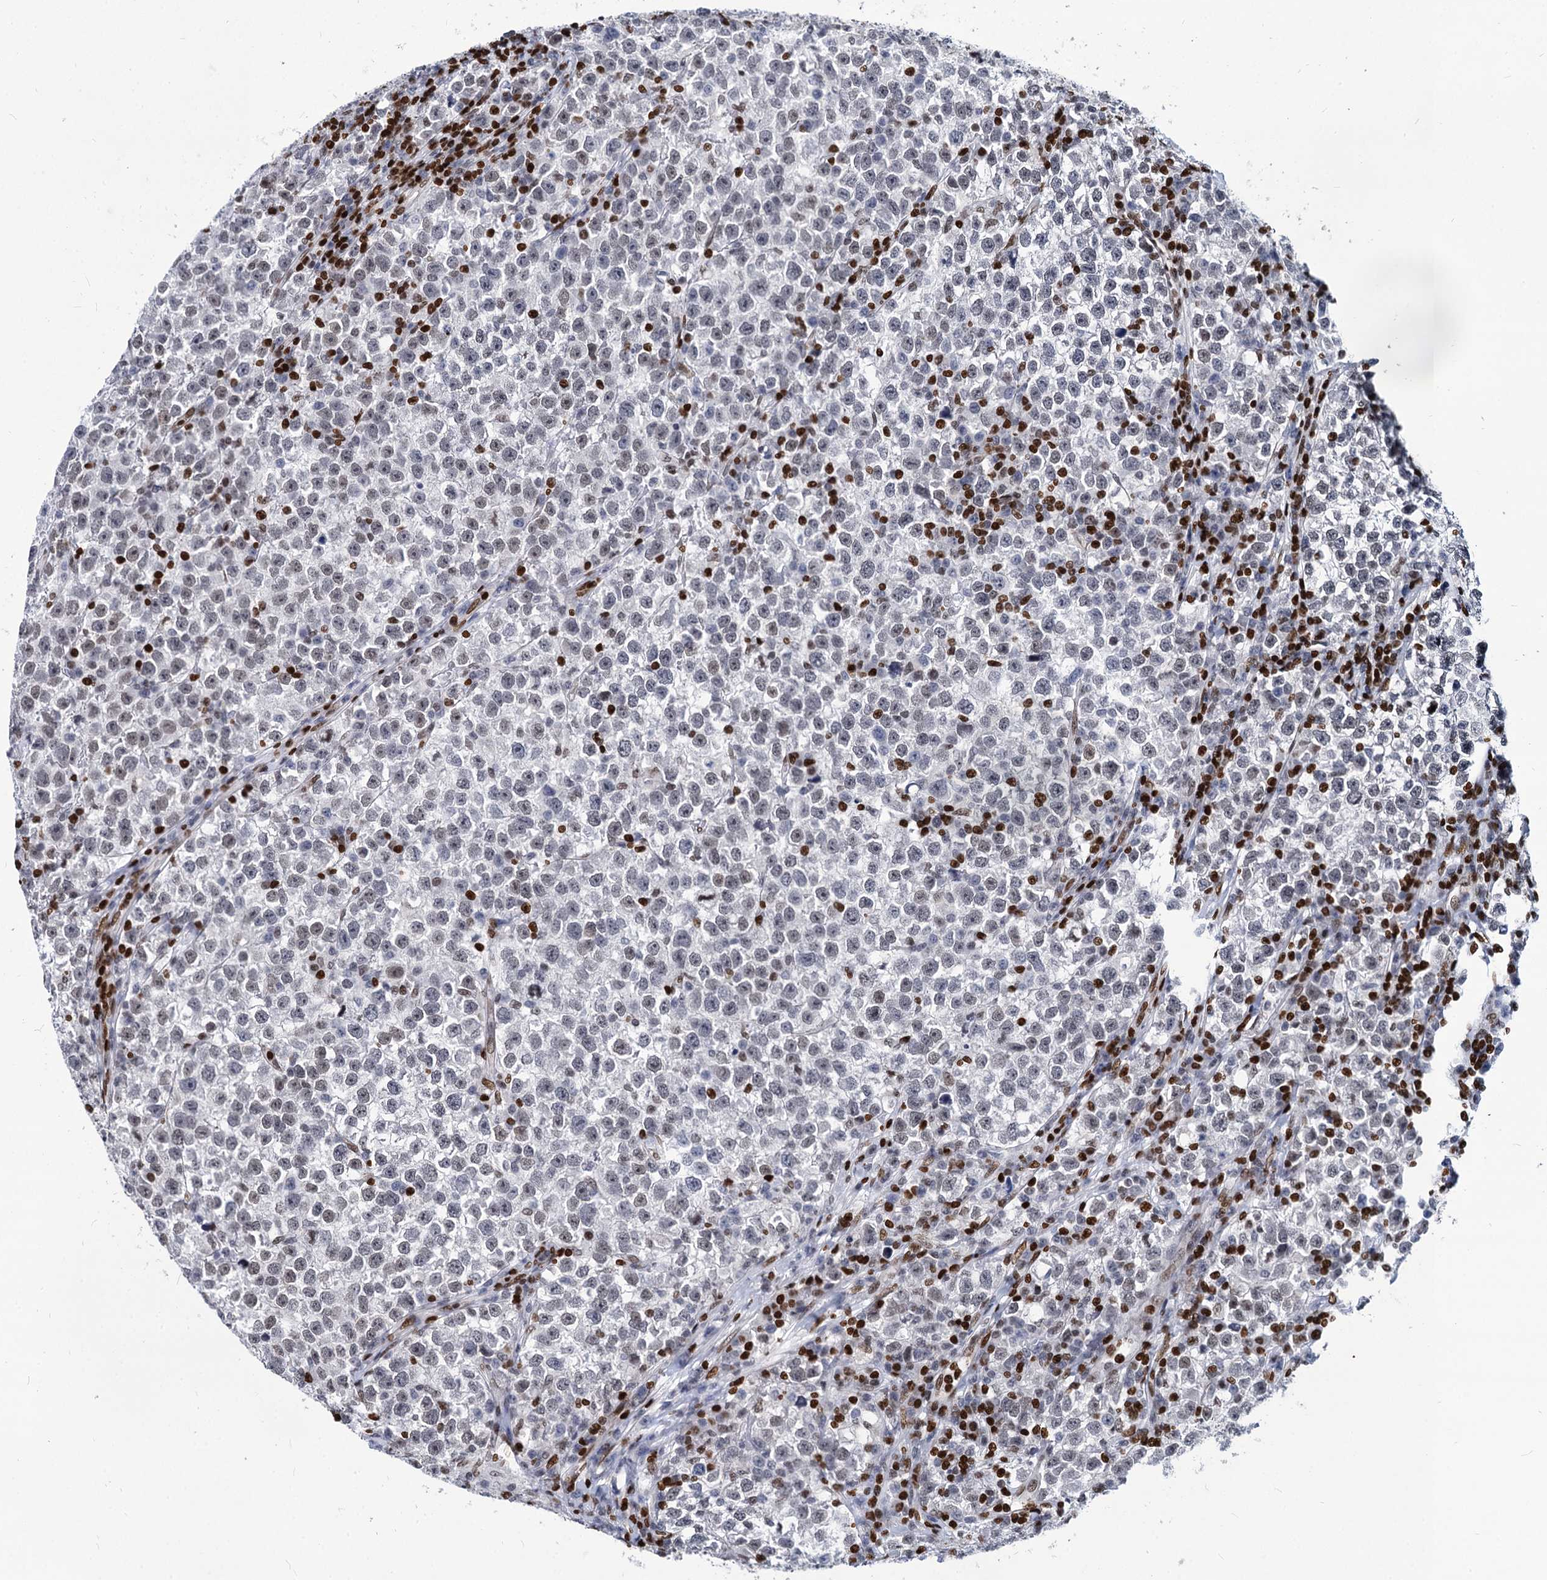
{"staining": {"intensity": "negative", "quantity": "none", "location": "none"}, "tissue": "testis cancer", "cell_type": "Tumor cells", "image_type": "cancer", "snomed": [{"axis": "morphology", "description": "Normal tissue, NOS"}, {"axis": "morphology", "description": "Seminoma, NOS"}, {"axis": "topography", "description": "Testis"}], "caption": "Human seminoma (testis) stained for a protein using immunohistochemistry (IHC) demonstrates no expression in tumor cells.", "gene": "MECP2", "patient": {"sex": "male", "age": 43}}